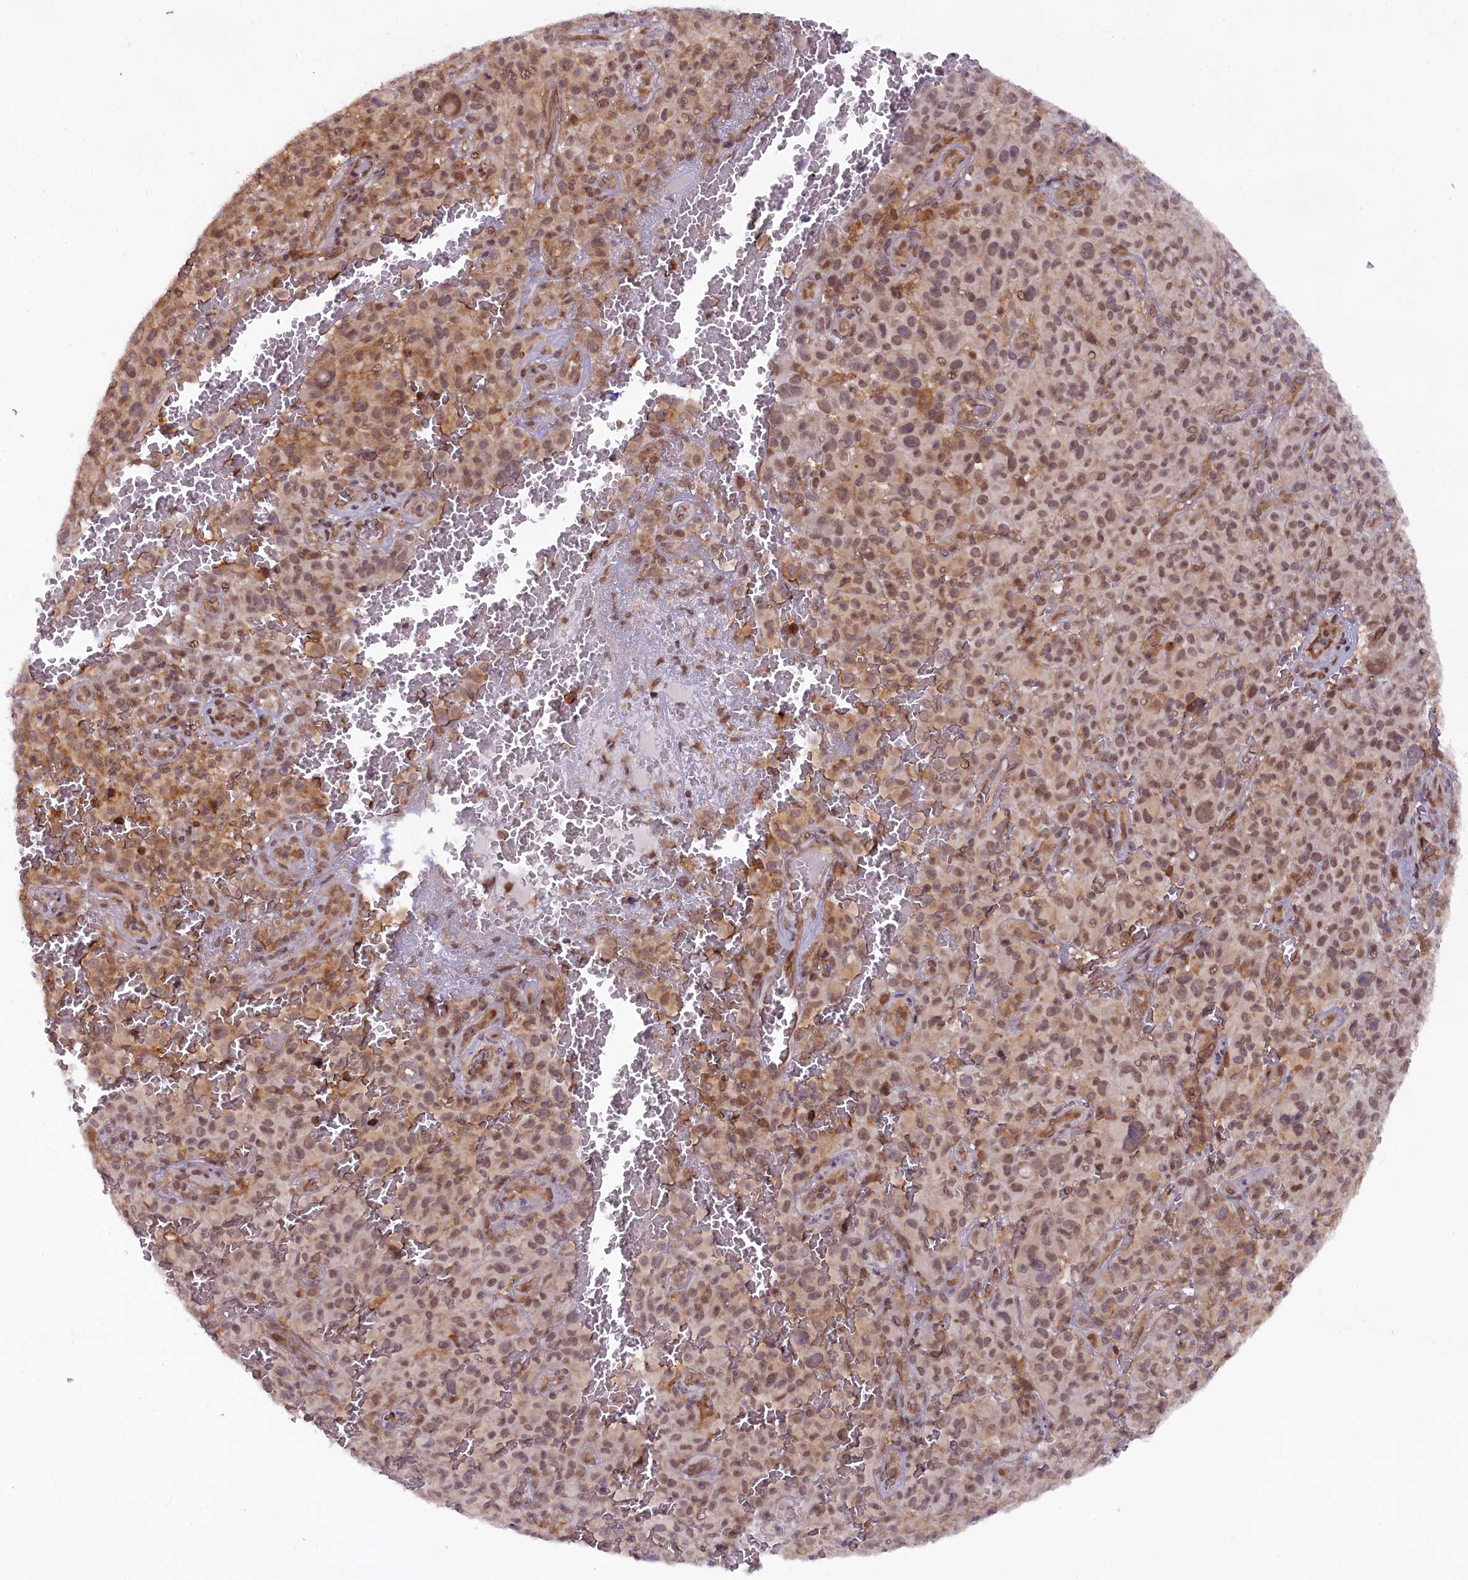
{"staining": {"intensity": "moderate", "quantity": ">75%", "location": "cytoplasmic/membranous"}, "tissue": "melanoma", "cell_type": "Tumor cells", "image_type": "cancer", "snomed": [{"axis": "morphology", "description": "Malignant melanoma, NOS"}, {"axis": "topography", "description": "Skin"}], "caption": "There is medium levels of moderate cytoplasmic/membranous staining in tumor cells of melanoma, as demonstrated by immunohistochemical staining (brown color).", "gene": "FCHO1", "patient": {"sex": "female", "age": 82}}